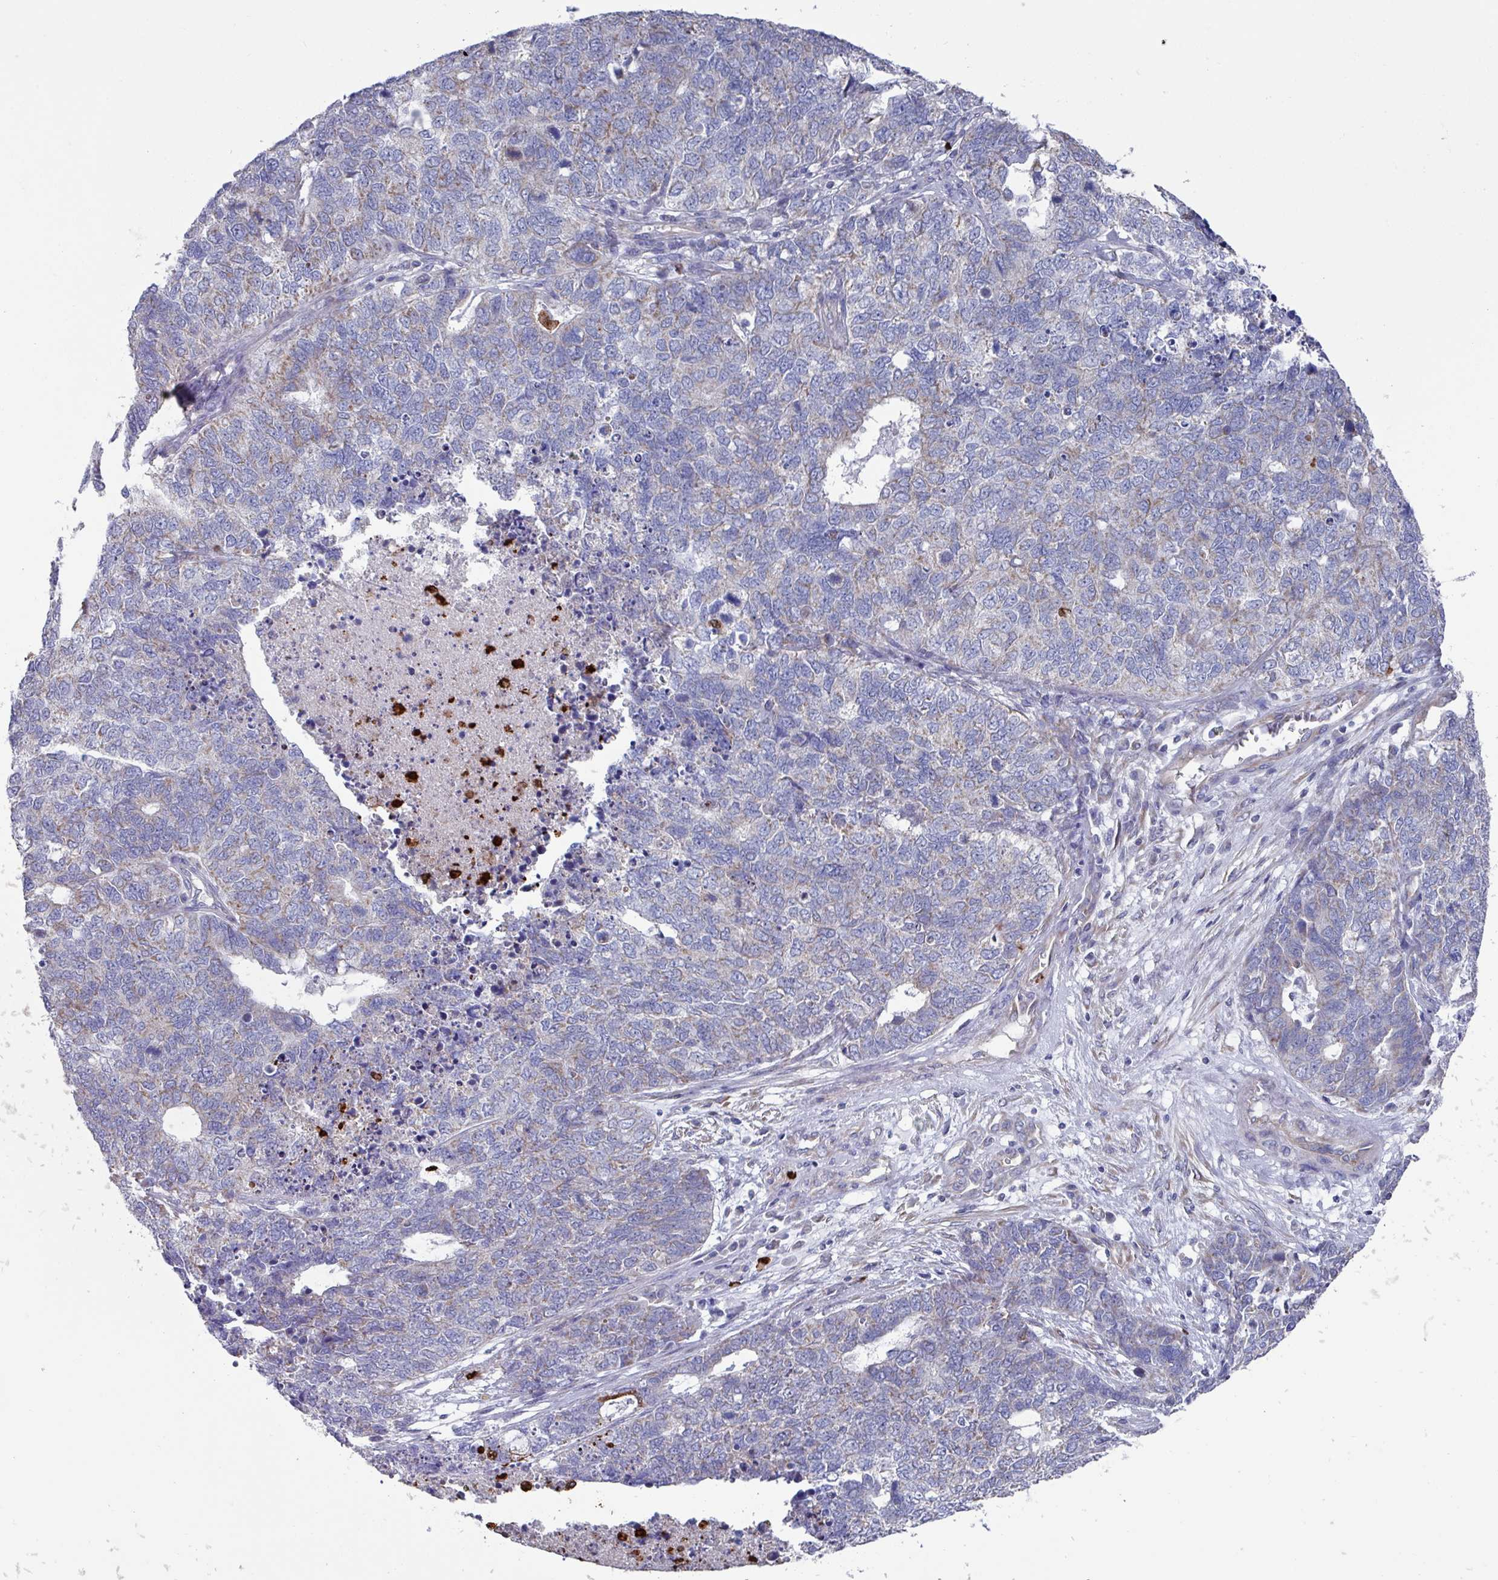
{"staining": {"intensity": "weak", "quantity": "25%-75%", "location": "cytoplasmic/membranous"}, "tissue": "cervical cancer", "cell_type": "Tumor cells", "image_type": "cancer", "snomed": [{"axis": "morphology", "description": "Squamous cell carcinoma, NOS"}, {"axis": "topography", "description": "Cervix"}], "caption": "The micrograph shows staining of cervical cancer (squamous cell carcinoma), revealing weak cytoplasmic/membranous protein staining (brown color) within tumor cells.", "gene": "UQCC2", "patient": {"sex": "female", "age": 63}}